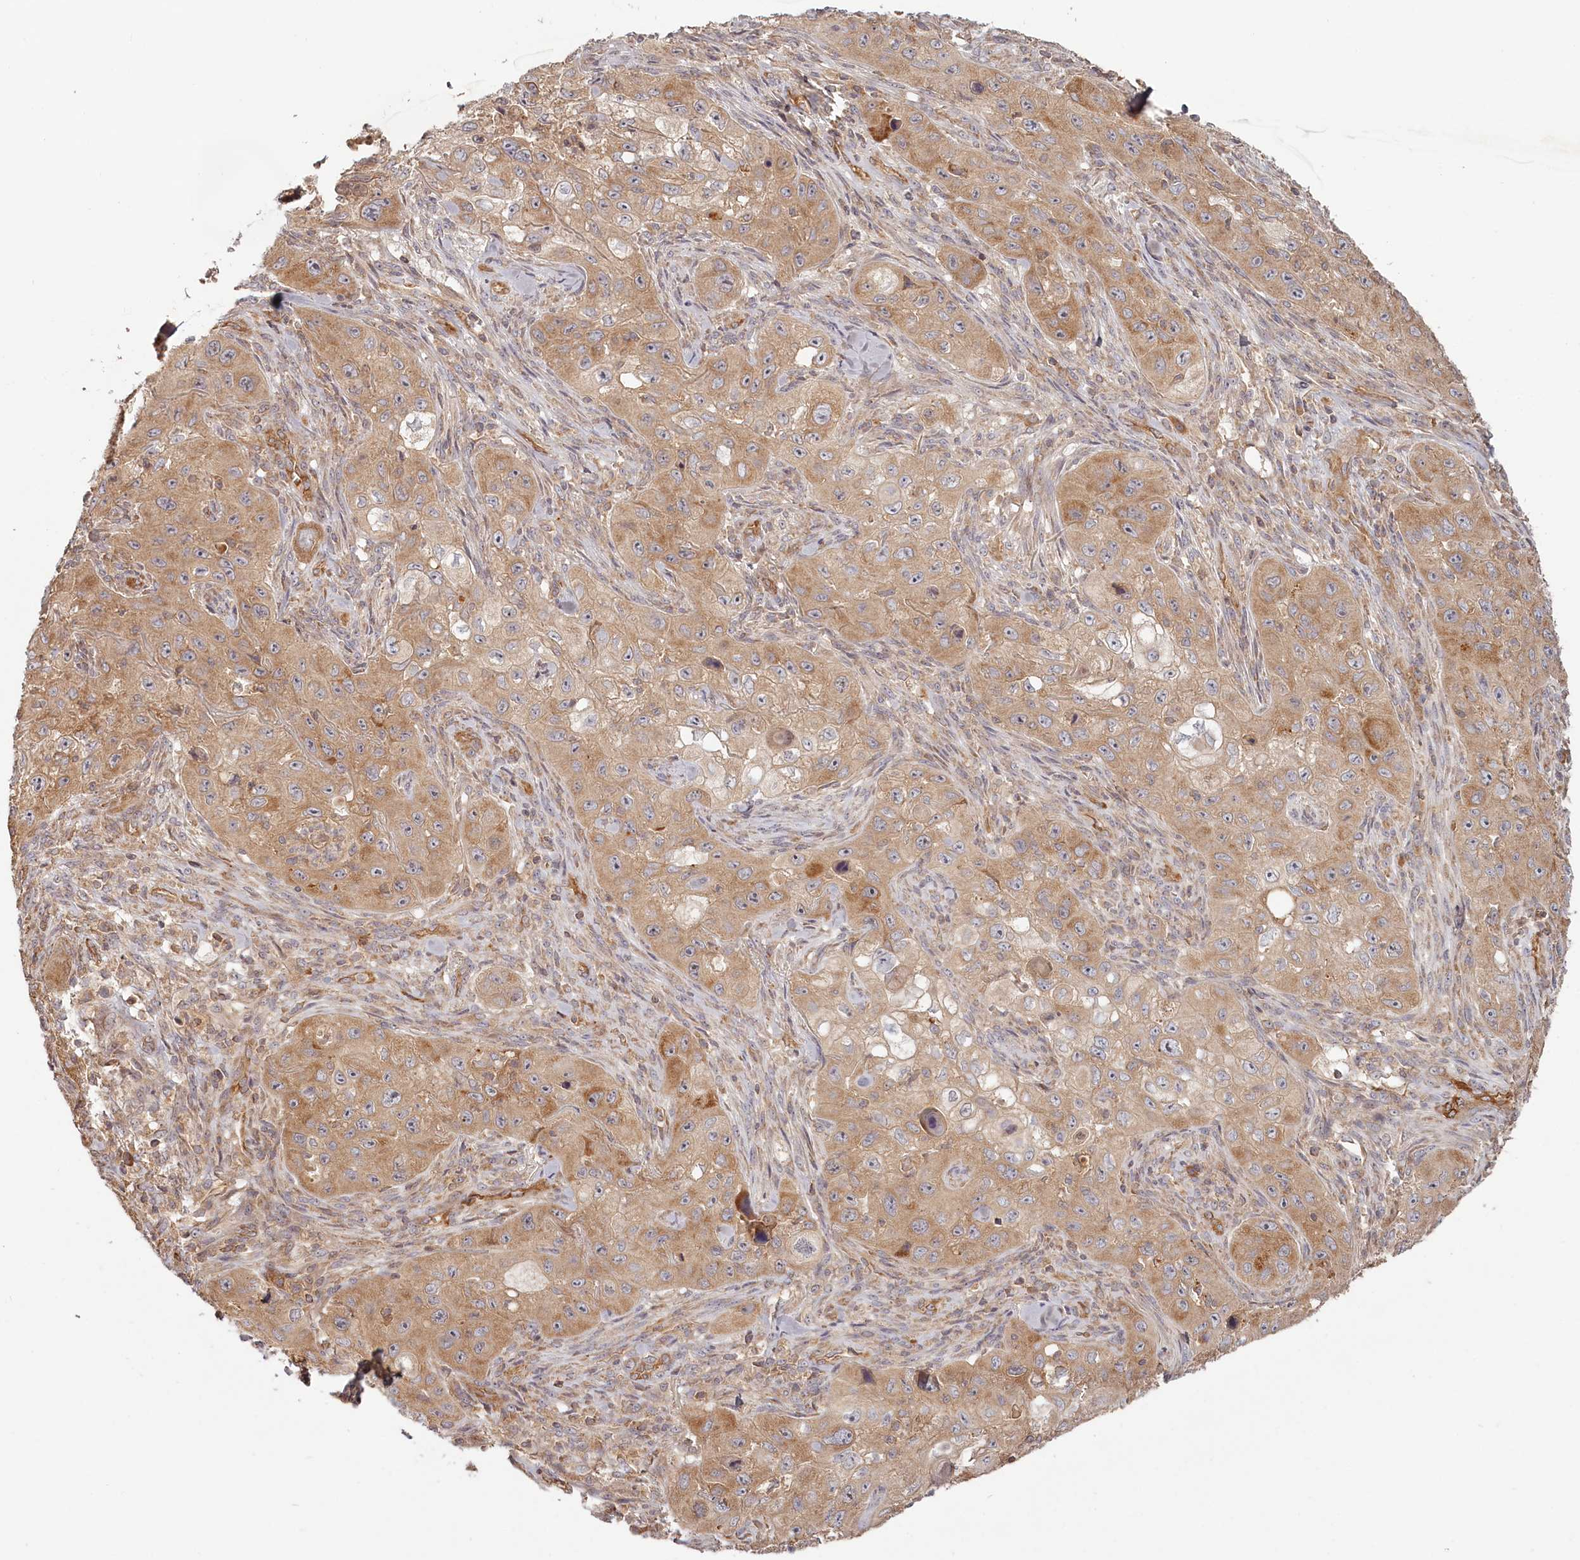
{"staining": {"intensity": "moderate", "quantity": ">75%", "location": "cytoplasmic/membranous"}, "tissue": "skin cancer", "cell_type": "Tumor cells", "image_type": "cancer", "snomed": [{"axis": "morphology", "description": "Squamous cell carcinoma, NOS"}, {"axis": "topography", "description": "Skin"}, {"axis": "topography", "description": "Subcutis"}], "caption": "Skin squamous cell carcinoma stained with a protein marker displays moderate staining in tumor cells.", "gene": "TMIE", "patient": {"sex": "male", "age": 73}}